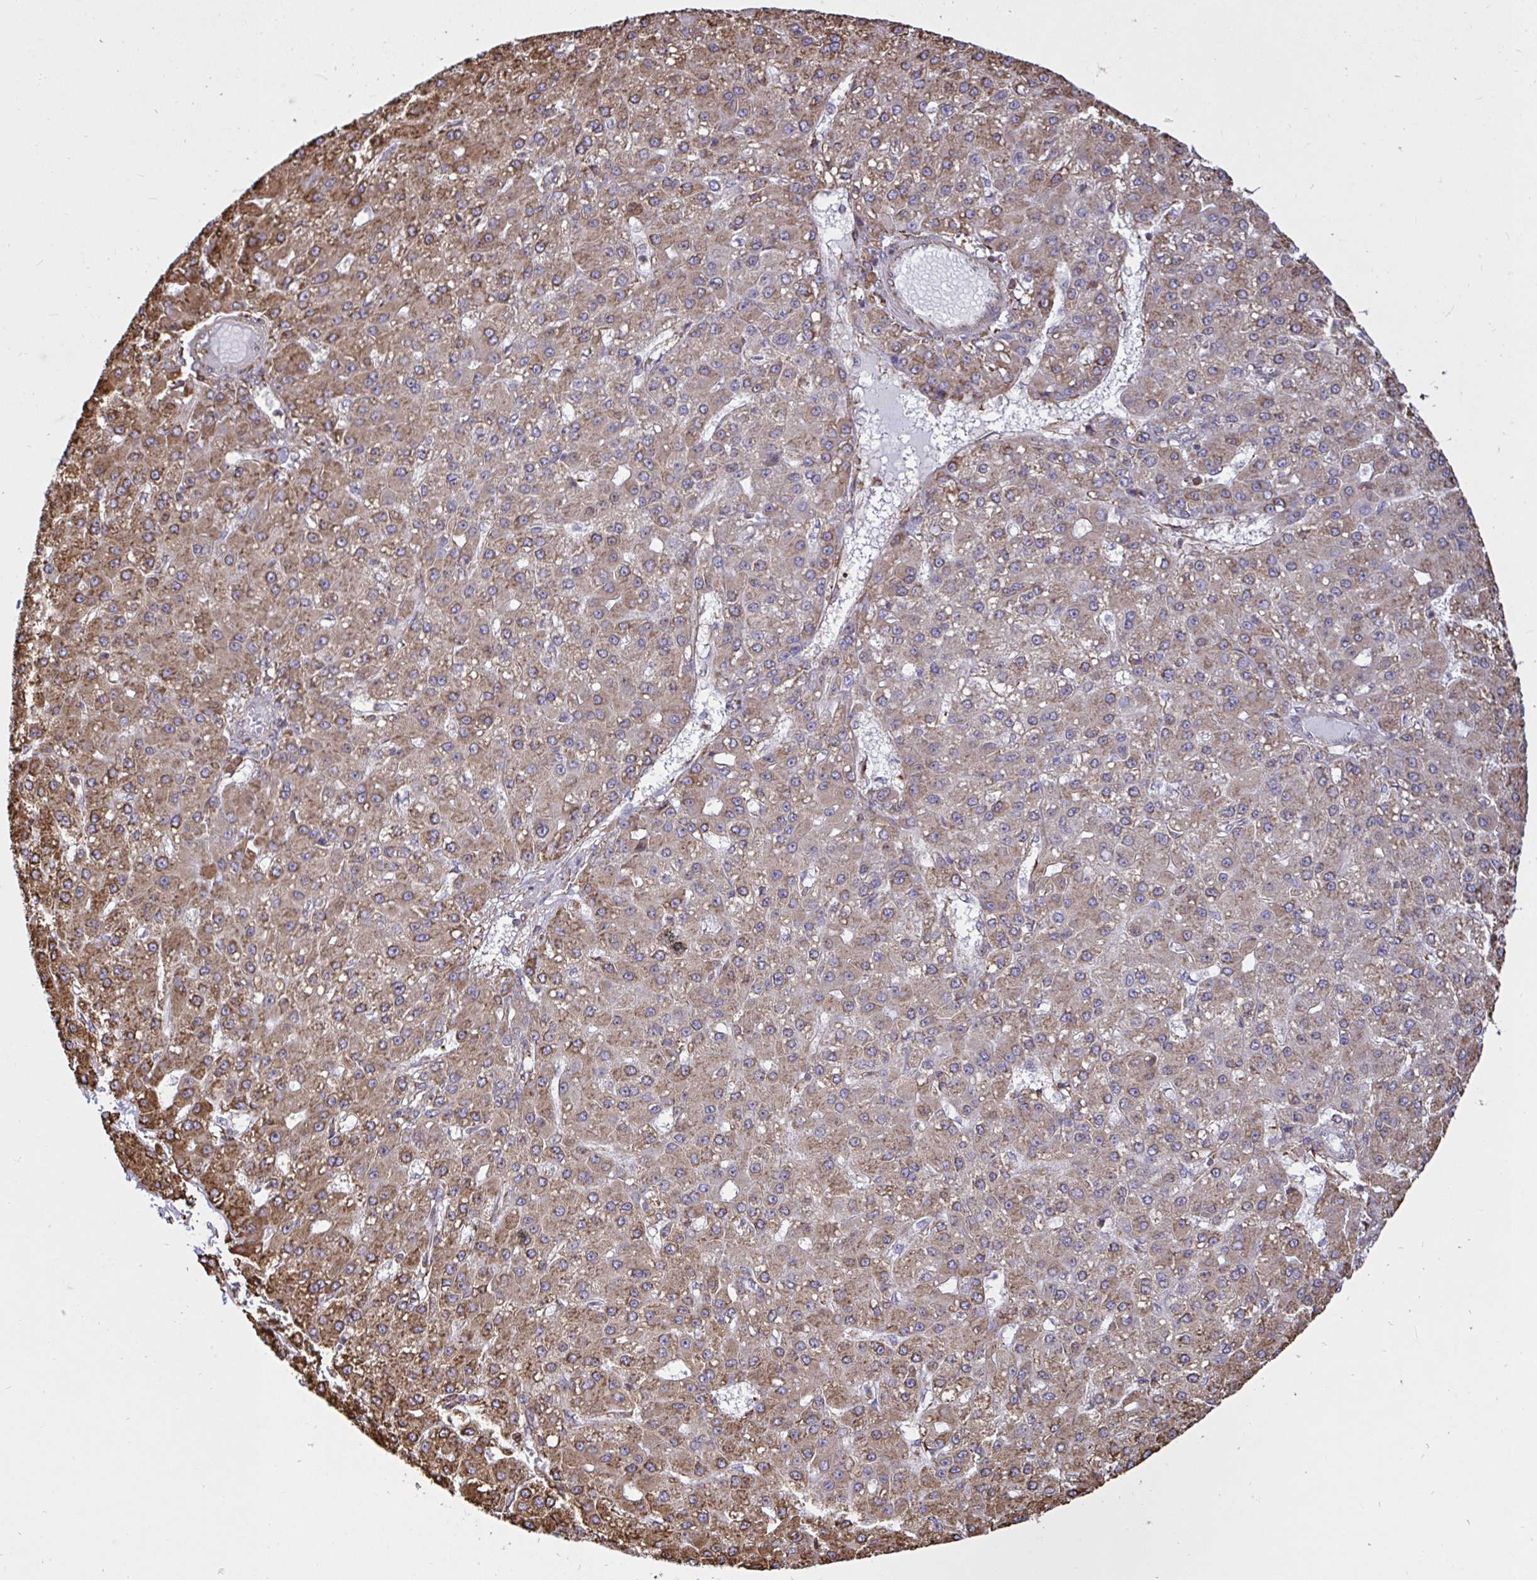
{"staining": {"intensity": "moderate", "quantity": "25%-75%", "location": "cytoplasmic/membranous"}, "tissue": "liver cancer", "cell_type": "Tumor cells", "image_type": "cancer", "snomed": [{"axis": "morphology", "description": "Carcinoma, Hepatocellular, NOS"}, {"axis": "topography", "description": "Liver"}], "caption": "The histopathology image displays staining of liver cancer, revealing moderate cytoplasmic/membranous protein positivity (brown color) within tumor cells.", "gene": "CLGN", "patient": {"sex": "male", "age": 67}}